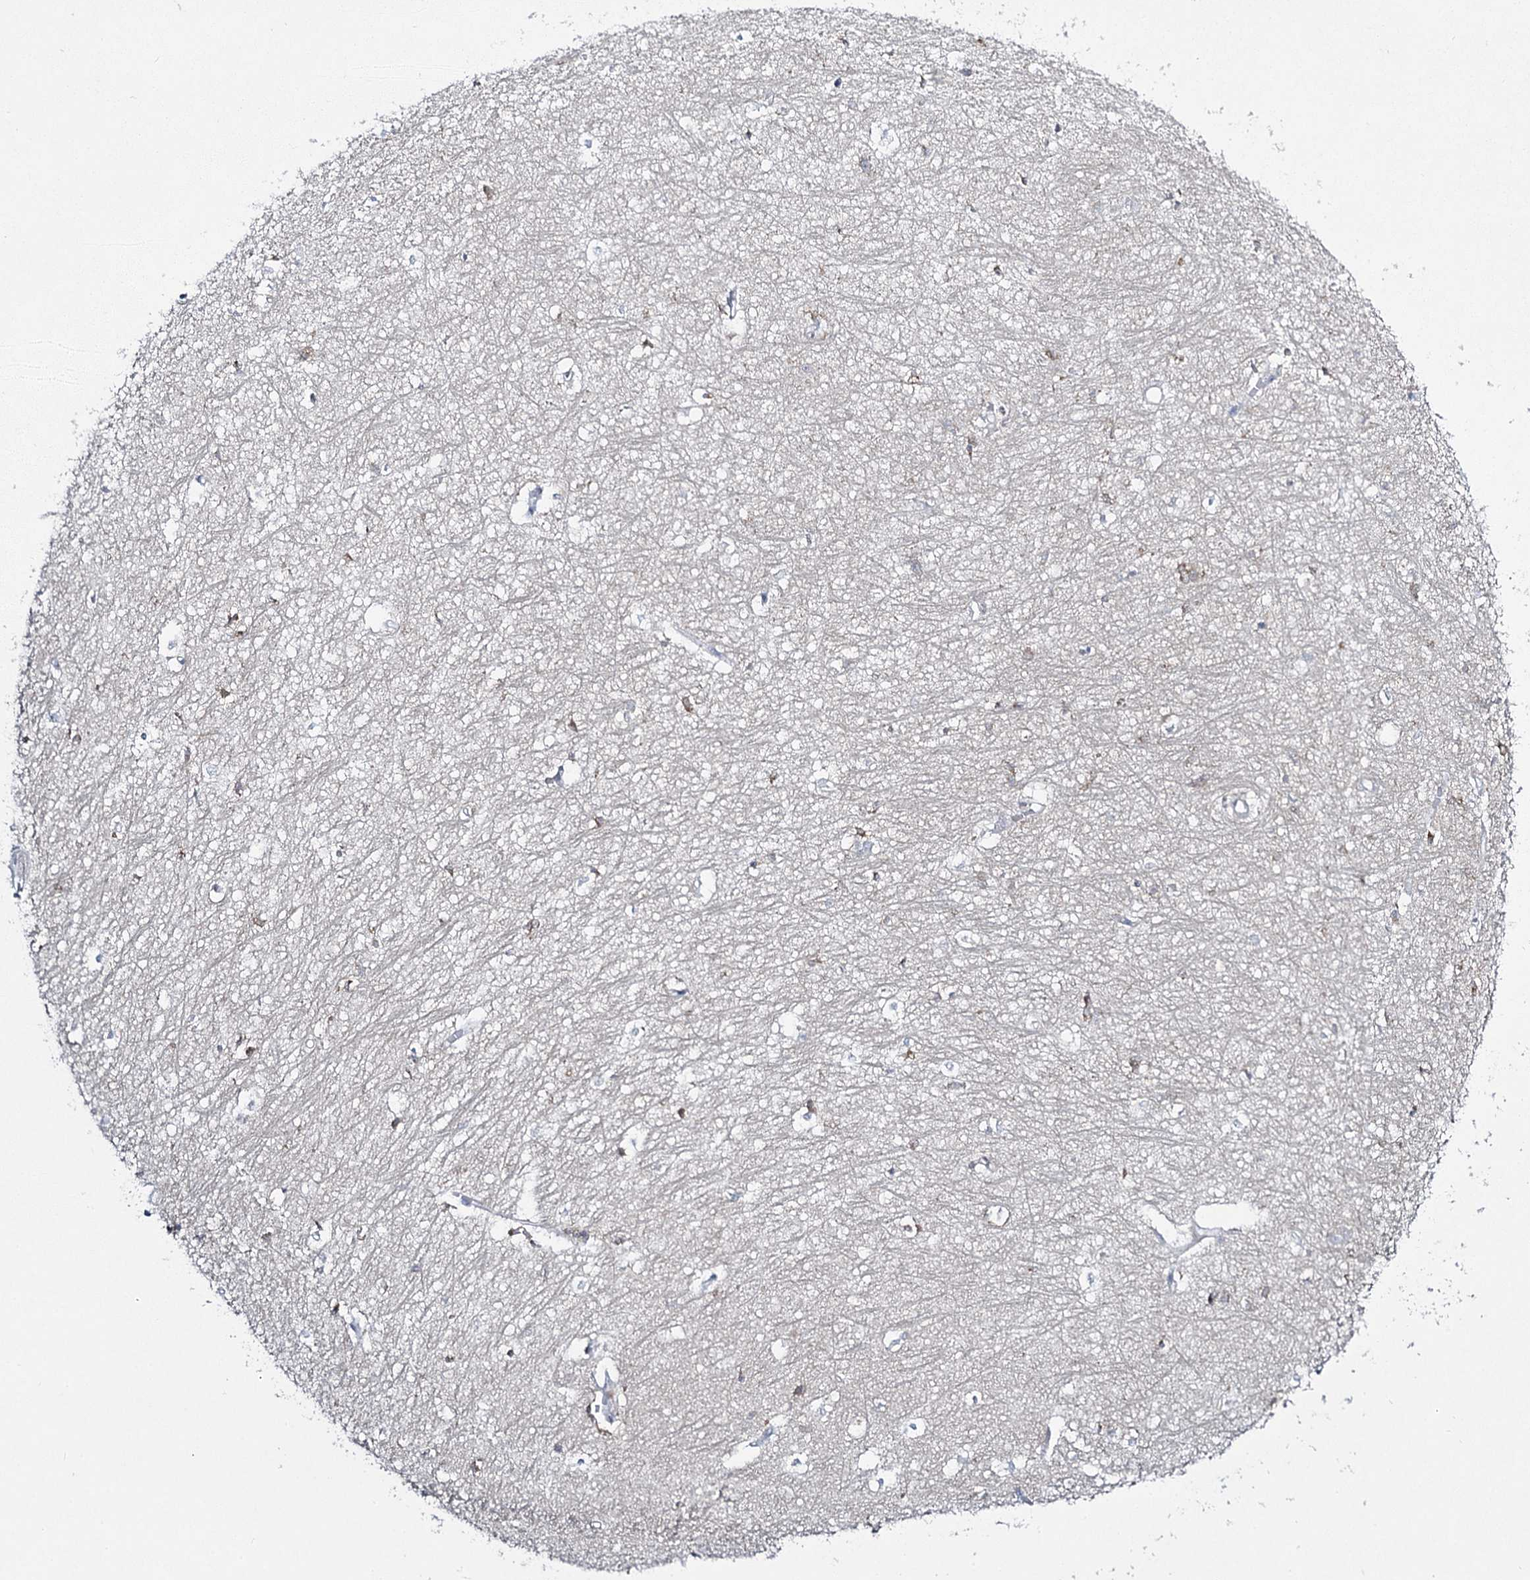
{"staining": {"intensity": "negative", "quantity": "none", "location": "none"}, "tissue": "hippocampus", "cell_type": "Glial cells", "image_type": "normal", "snomed": [{"axis": "morphology", "description": "Normal tissue, NOS"}, {"axis": "topography", "description": "Hippocampus"}], "caption": "A histopathology image of hippocampus stained for a protein exhibits no brown staining in glial cells. Nuclei are stained in blue.", "gene": "CCDC88A", "patient": {"sex": "female", "age": 64}}